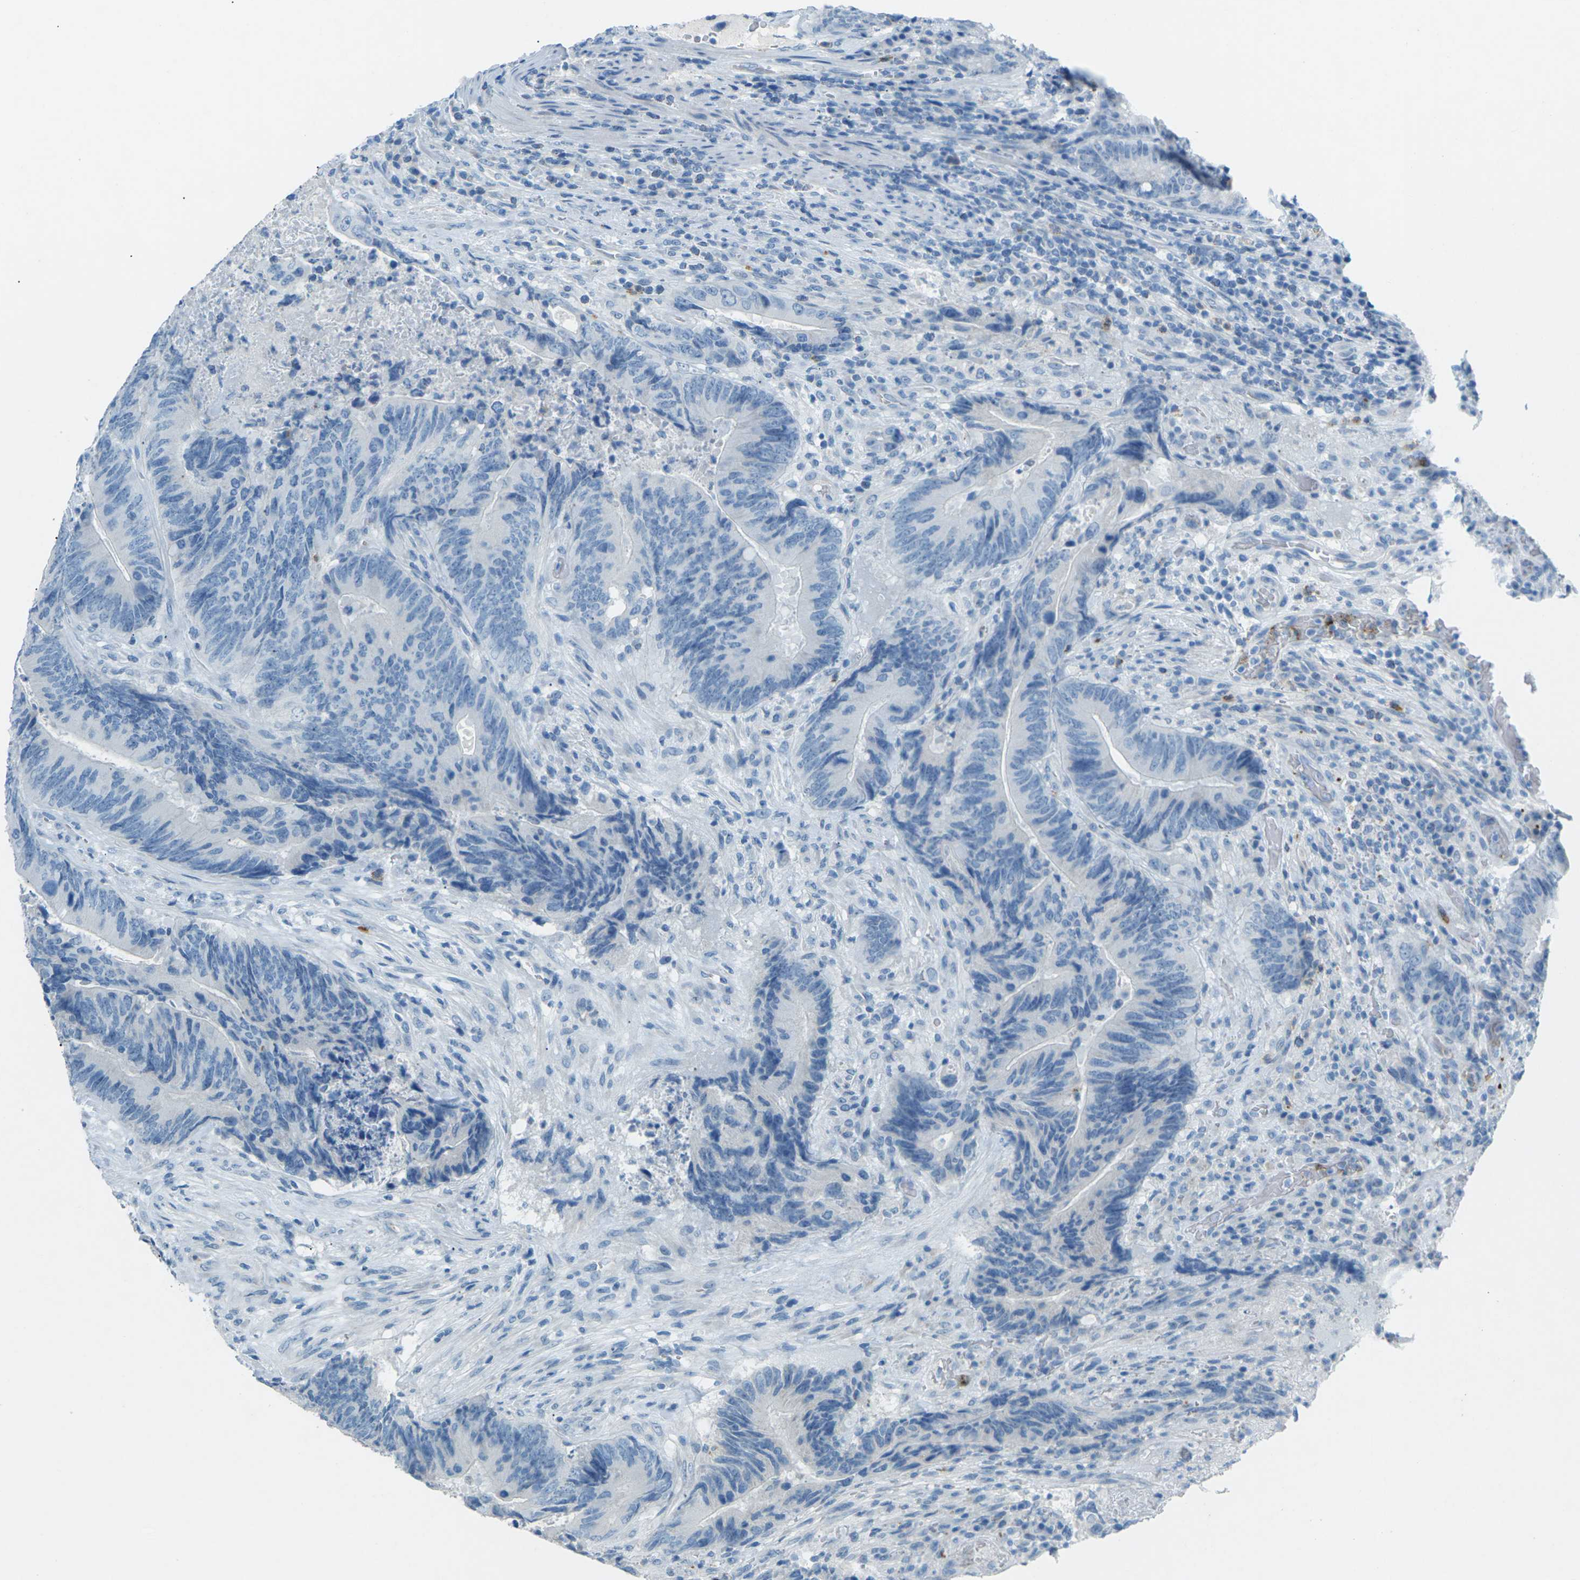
{"staining": {"intensity": "negative", "quantity": "none", "location": "none"}, "tissue": "colorectal cancer", "cell_type": "Tumor cells", "image_type": "cancer", "snomed": [{"axis": "morphology", "description": "Normal tissue, NOS"}, {"axis": "morphology", "description": "Adenocarcinoma, NOS"}, {"axis": "topography", "description": "Colon"}], "caption": "This image is of colorectal cancer (adenocarcinoma) stained with IHC to label a protein in brown with the nuclei are counter-stained blue. There is no positivity in tumor cells.", "gene": "CDH16", "patient": {"sex": "male", "age": 56}}